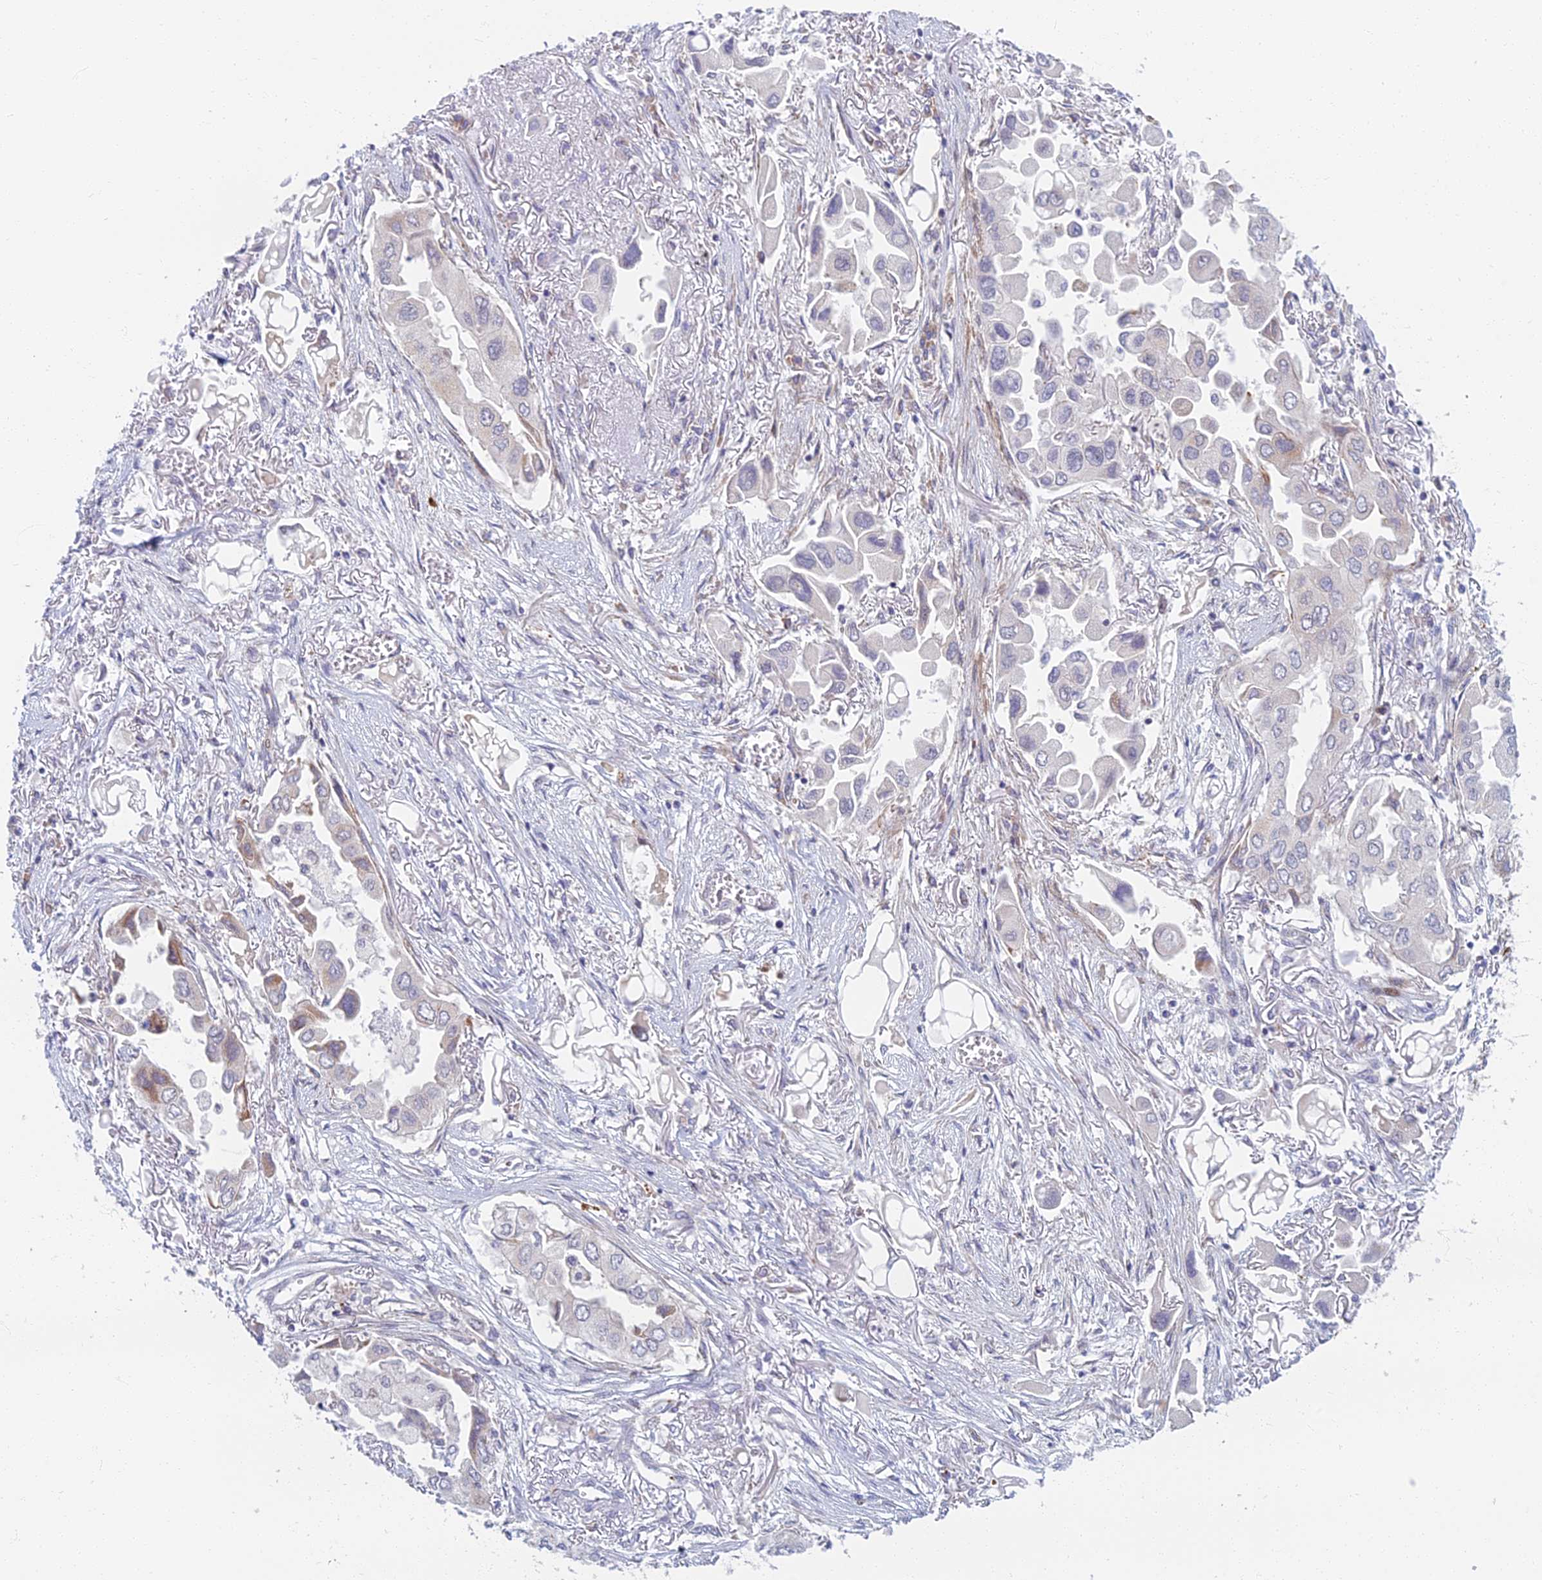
{"staining": {"intensity": "negative", "quantity": "none", "location": "none"}, "tissue": "lung cancer", "cell_type": "Tumor cells", "image_type": "cancer", "snomed": [{"axis": "morphology", "description": "Adenocarcinoma, NOS"}, {"axis": "topography", "description": "Lung"}], "caption": "Immunohistochemistry image of neoplastic tissue: human lung cancer stained with DAB (3,3'-diaminobenzidine) shows no significant protein expression in tumor cells.", "gene": "C15orf40", "patient": {"sex": "female", "age": 76}}